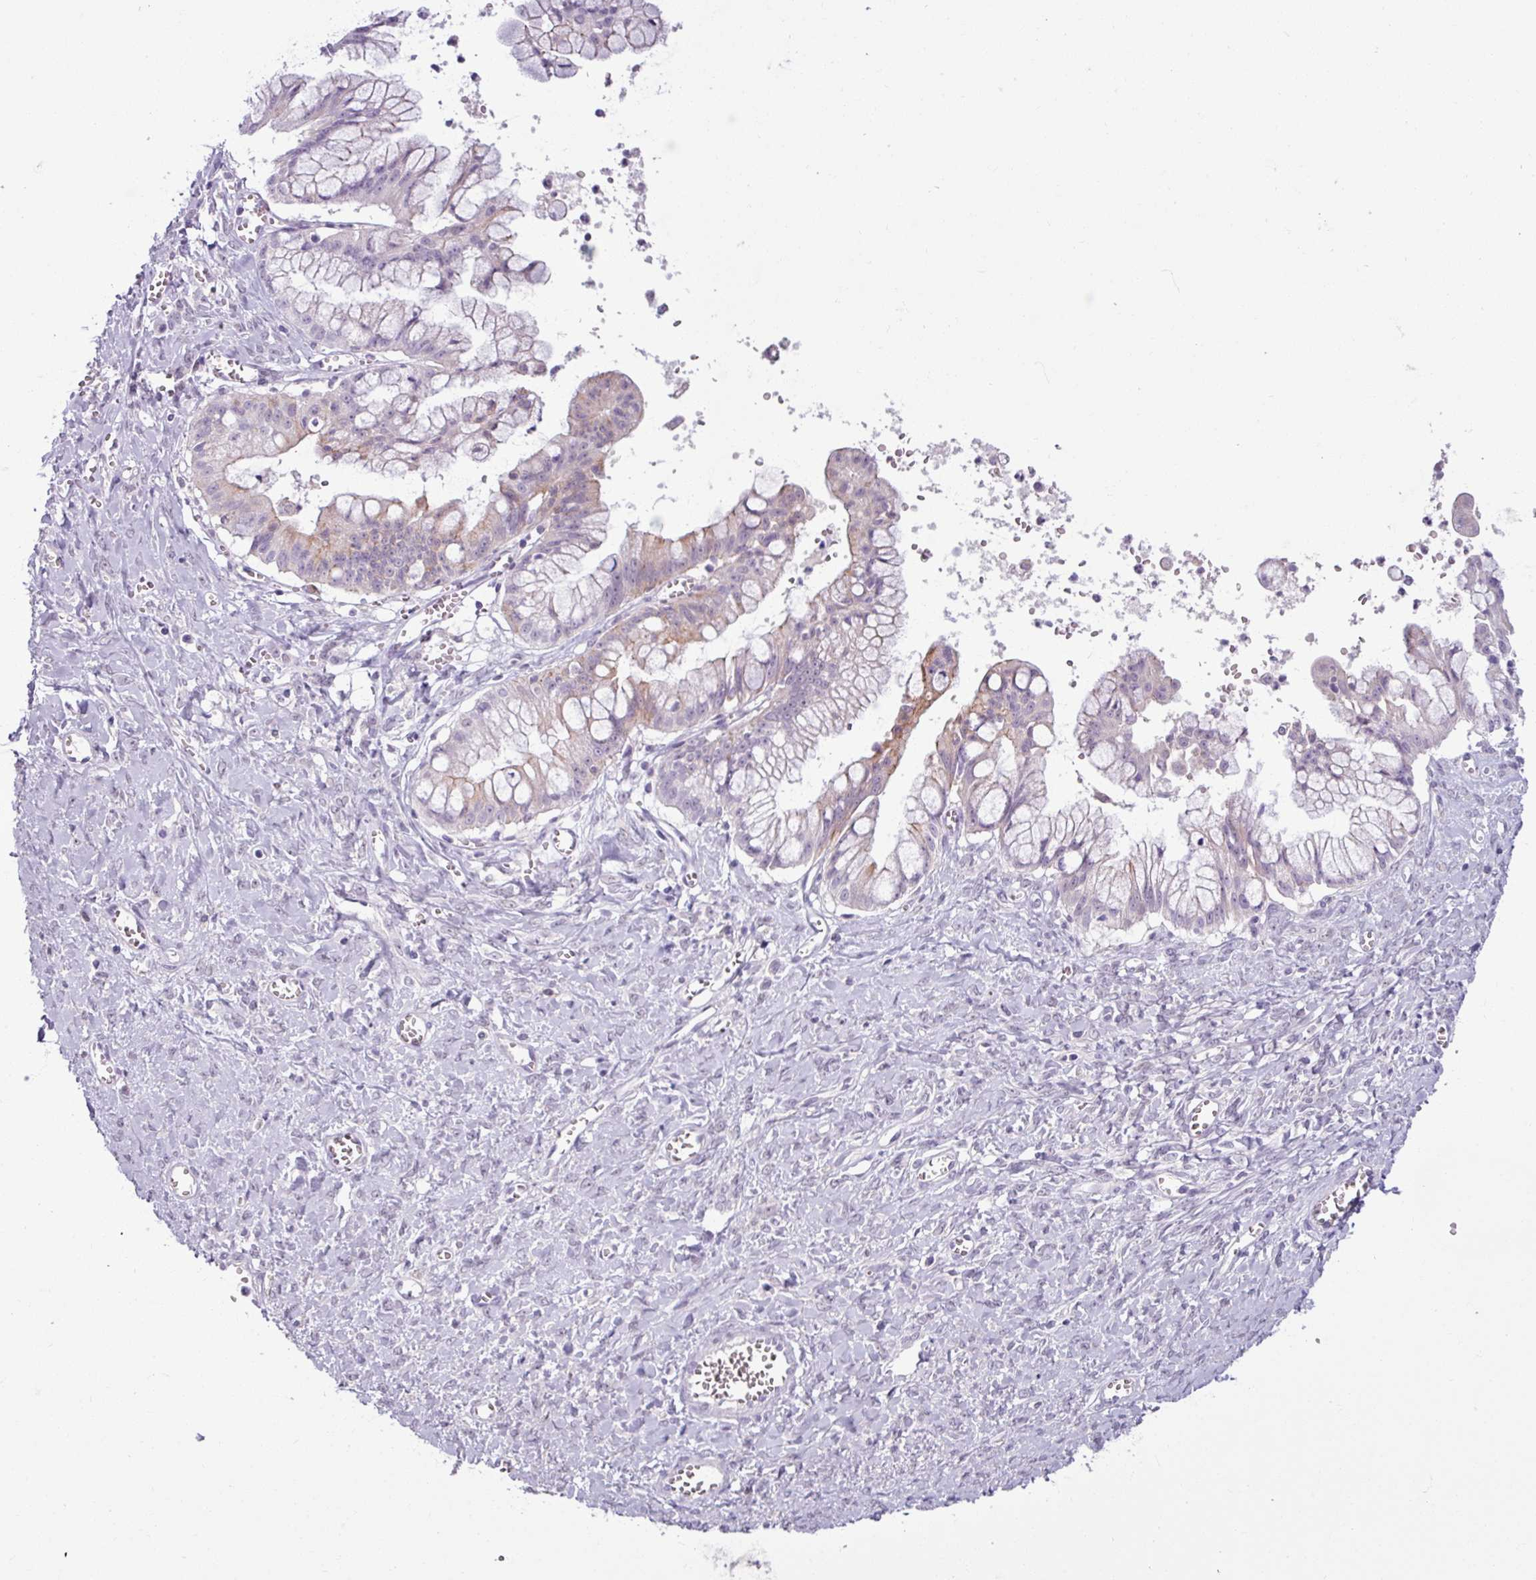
{"staining": {"intensity": "weak", "quantity": "<25%", "location": "cytoplasmic/membranous"}, "tissue": "ovarian cancer", "cell_type": "Tumor cells", "image_type": "cancer", "snomed": [{"axis": "morphology", "description": "Cystadenocarcinoma, mucinous, NOS"}, {"axis": "topography", "description": "Ovary"}], "caption": "Ovarian cancer (mucinous cystadenocarcinoma) stained for a protein using immunohistochemistry reveals no expression tumor cells.", "gene": "PNMA6A", "patient": {"sex": "female", "age": 70}}